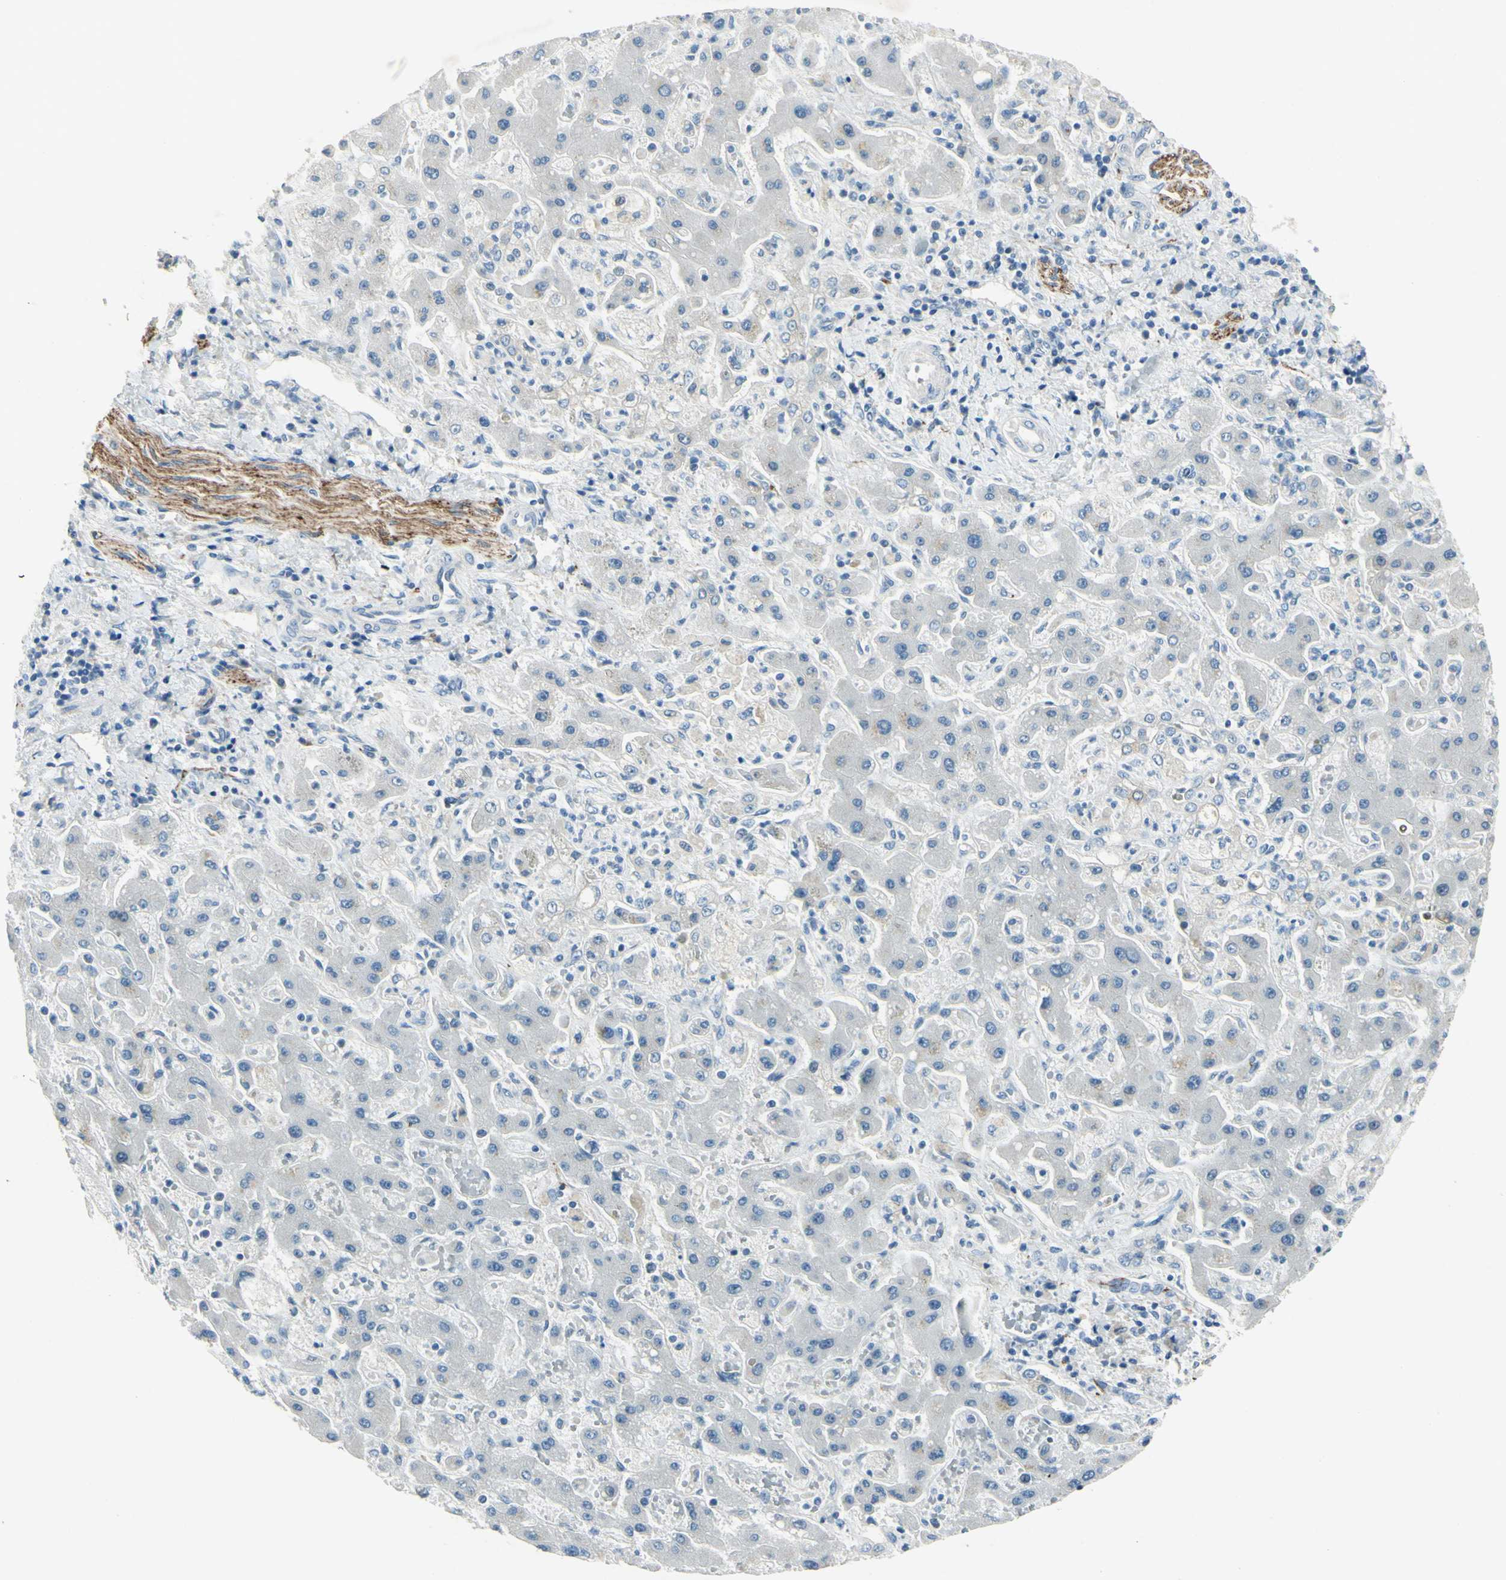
{"staining": {"intensity": "negative", "quantity": "none", "location": "none"}, "tissue": "liver cancer", "cell_type": "Tumor cells", "image_type": "cancer", "snomed": [{"axis": "morphology", "description": "Cholangiocarcinoma"}, {"axis": "topography", "description": "Liver"}], "caption": "The immunohistochemistry (IHC) micrograph has no significant staining in tumor cells of liver cholangiocarcinoma tissue. The staining was performed using DAB to visualize the protein expression in brown, while the nuclei were stained in blue with hematoxylin (Magnification: 20x).", "gene": "SNAP91", "patient": {"sex": "male", "age": 50}}